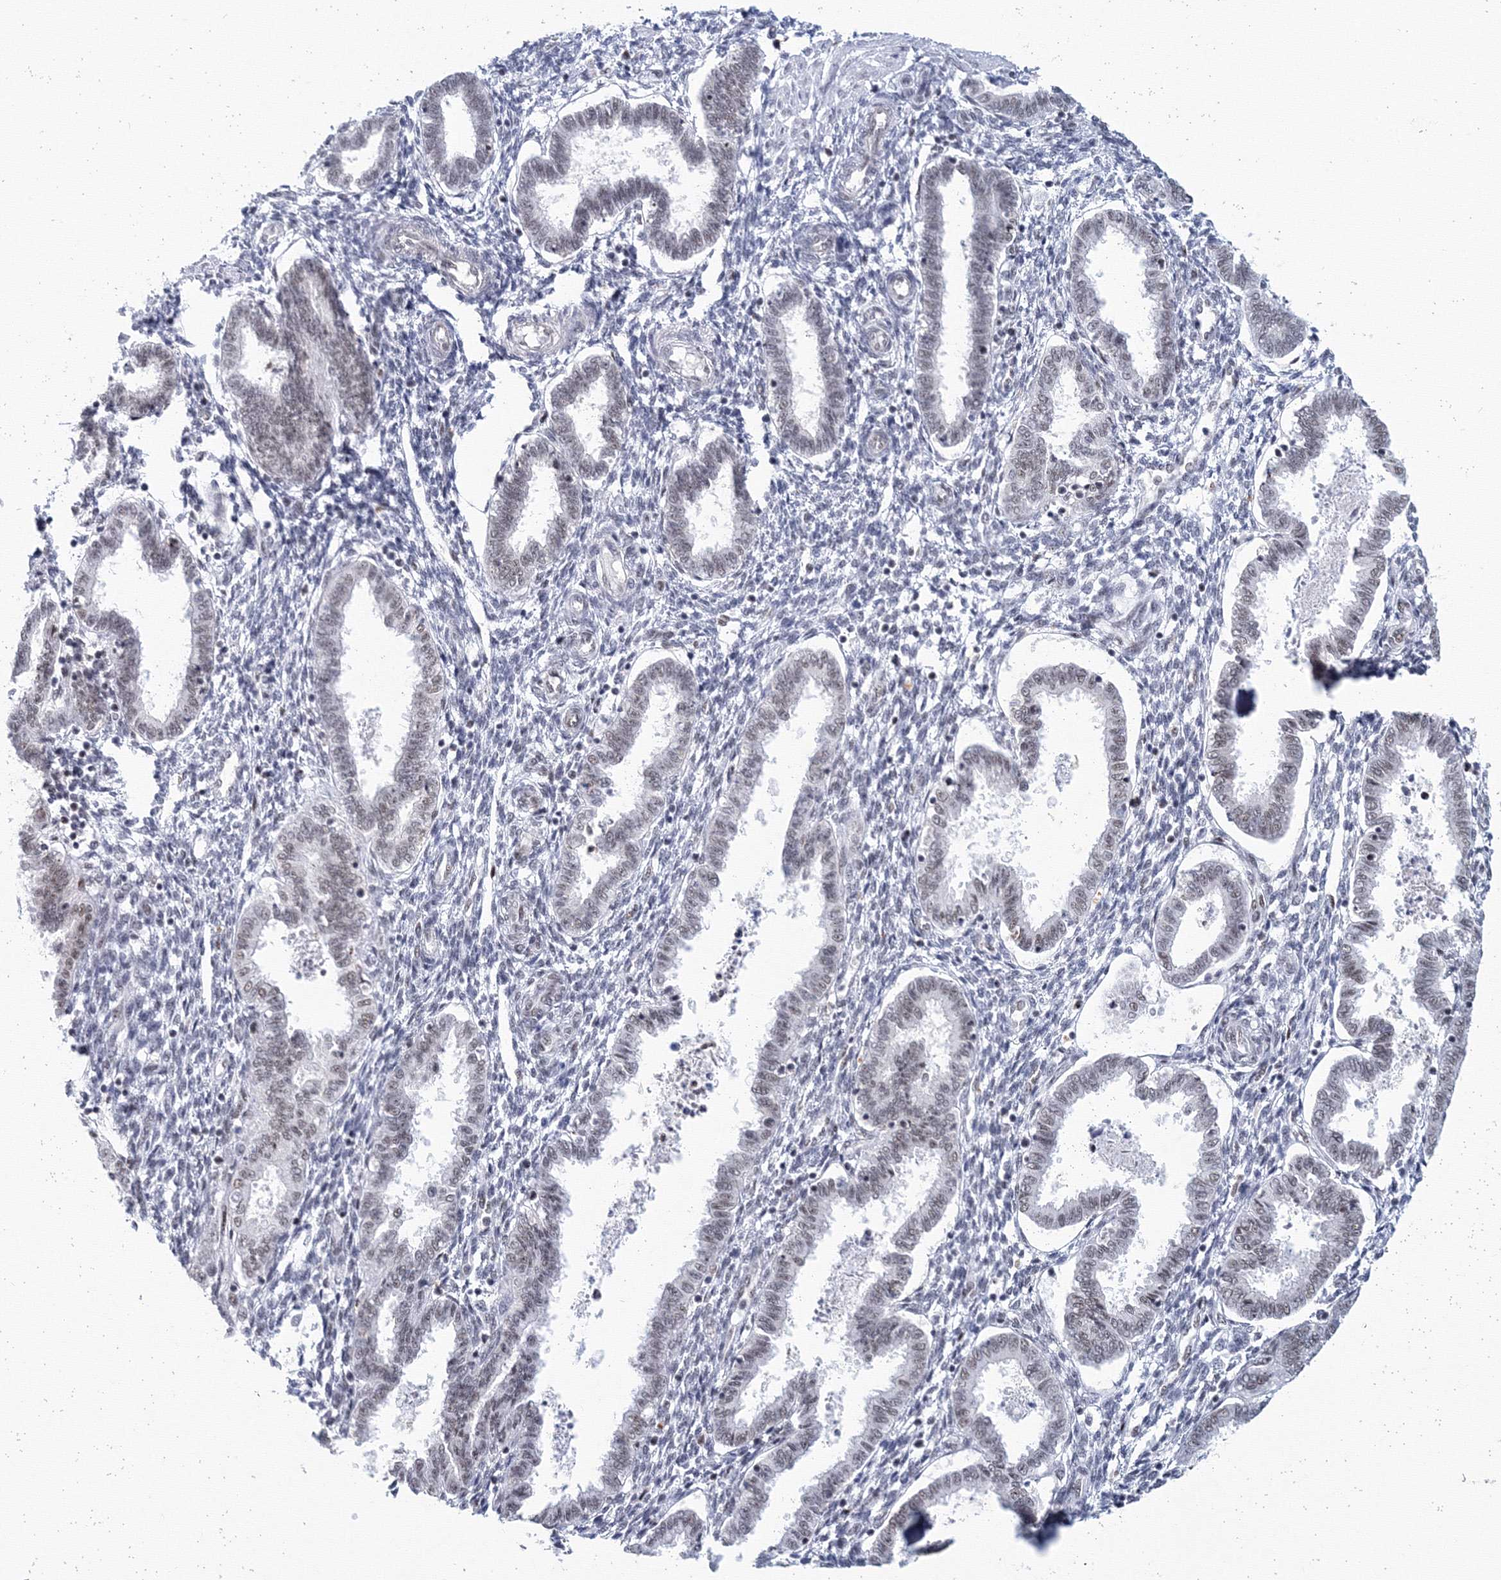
{"staining": {"intensity": "negative", "quantity": "none", "location": "none"}, "tissue": "endometrium", "cell_type": "Cells in endometrial stroma", "image_type": "normal", "snomed": [{"axis": "morphology", "description": "Normal tissue, NOS"}, {"axis": "topography", "description": "Endometrium"}], "caption": "This is an IHC micrograph of benign human endometrium. There is no staining in cells in endometrial stroma.", "gene": "SF3B6", "patient": {"sex": "female", "age": 33}}